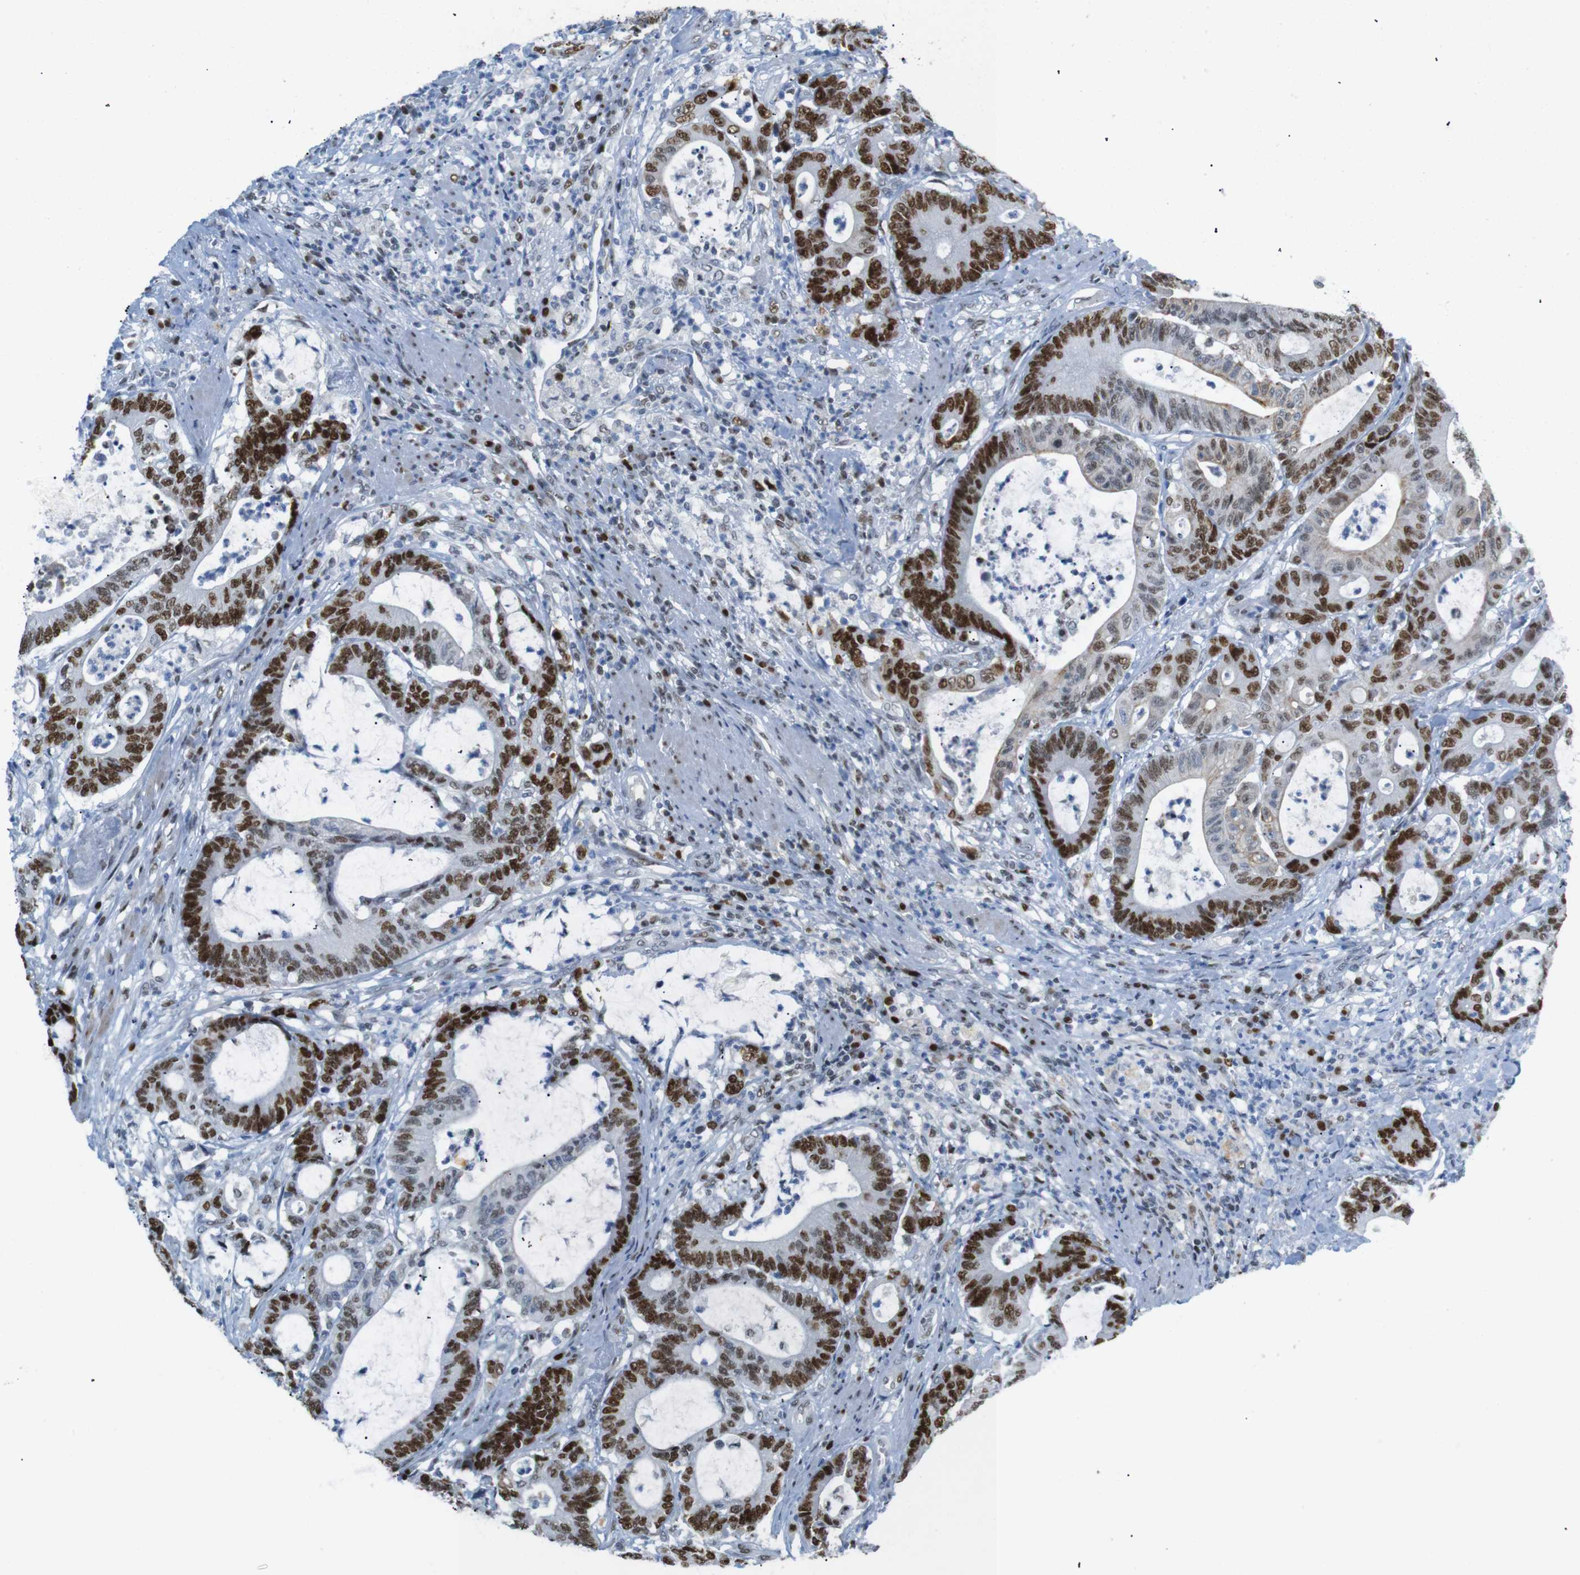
{"staining": {"intensity": "strong", "quantity": ">75%", "location": "nuclear"}, "tissue": "colorectal cancer", "cell_type": "Tumor cells", "image_type": "cancer", "snomed": [{"axis": "morphology", "description": "Adenocarcinoma, NOS"}, {"axis": "topography", "description": "Colon"}], "caption": "Protein staining of colorectal cancer tissue displays strong nuclear expression in approximately >75% of tumor cells. Nuclei are stained in blue.", "gene": "RIOX2", "patient": {"sex": "female", "age": 84}}